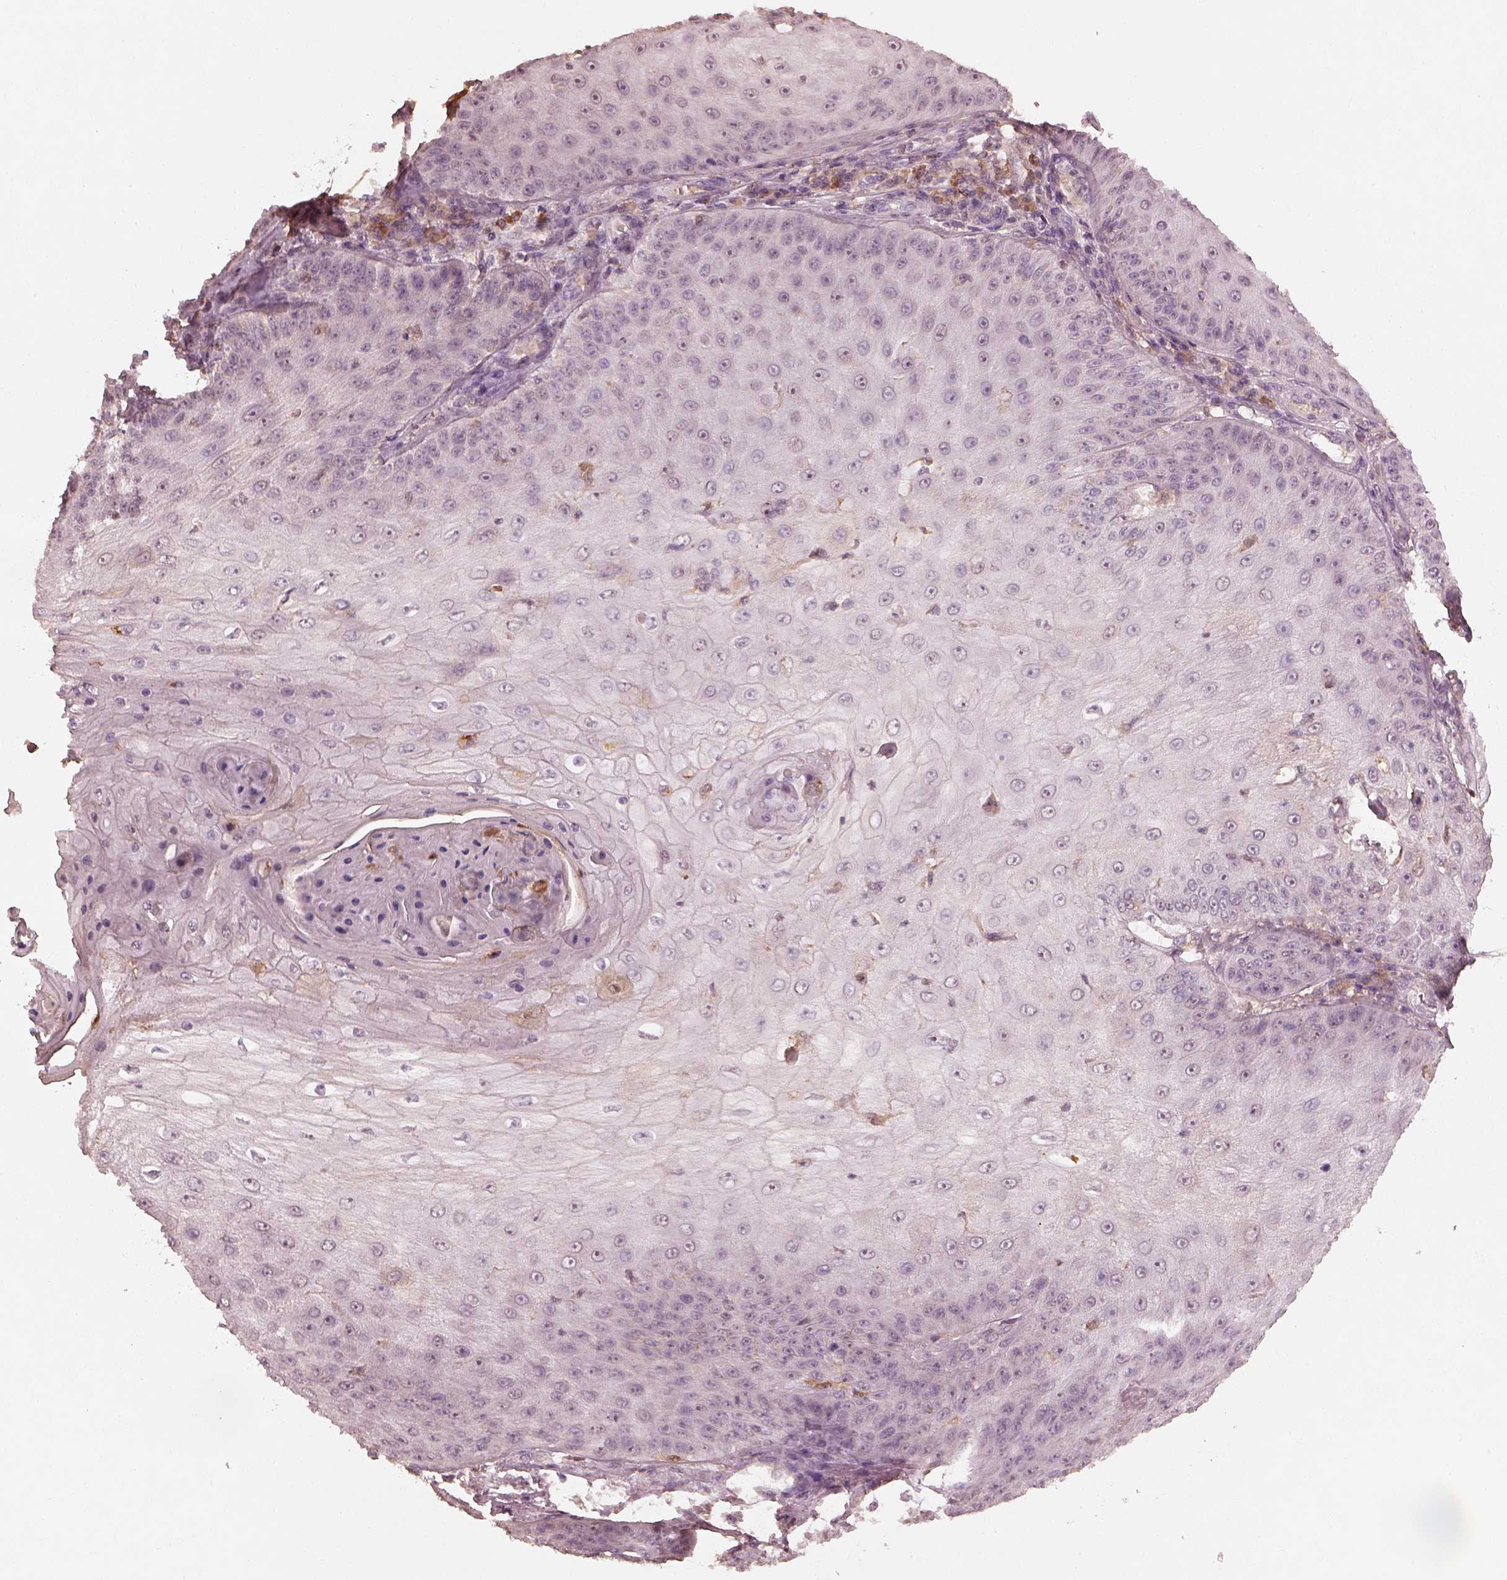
{"staining": {"intensity": "negative", "quantity": "none", "location": "none"}, "tissue": "skin cancer", "cell_type": "Tumor cells", "image_type": "cancer", "snomed": [{"axis": "morphology", "description": "Squamous cell carcinoma, NOS"}, {"axis": "topography", "description": "Skin"}], "caption": "High magnification brightfield microscopy of skin squamous cell carcinoma stained with DAB (3,3'-diaminobenzidine) (brown) and counterstained with hematoxylin (blue): tumor cells show no significant positivity.", "gene": "CALR3", "patient": {"sex": "male", "age": 70}}